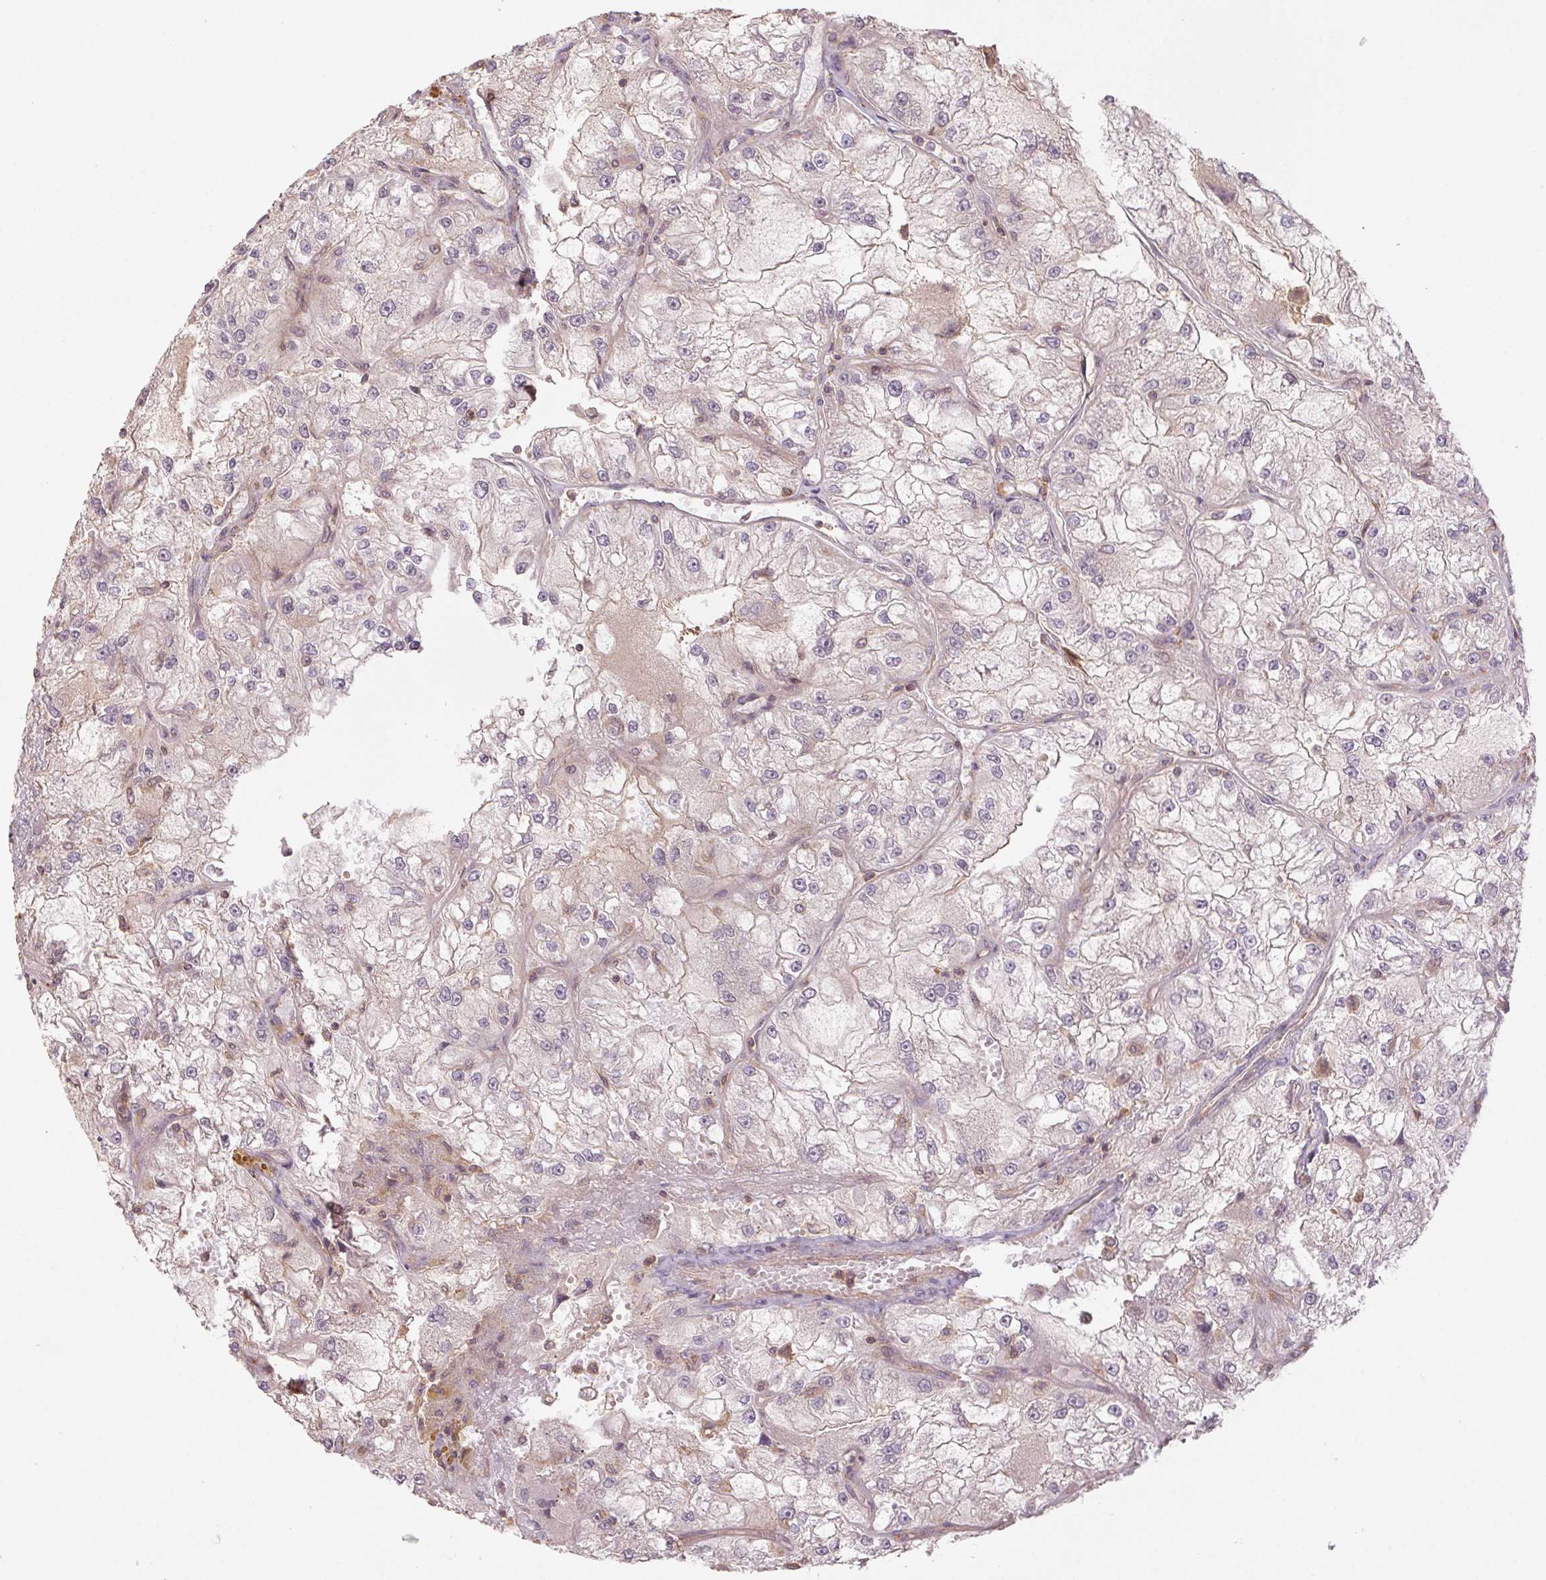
{"staining": {"intensity": "weak", "quantity": "<25%", "location": "cytoplasmic/membranous"}, "tissue": "renal cancer", "cell_type": "Tumor cells", "image_type": "cancer", "snomed": [{"axis": "morphology", "description": "Adenocarcinoma, NOS"}, {"axis": "topography", "description": "Kidney"}], "caption": "A high-resolution image shows IHC staining of renal cancer, which demonstrates no significant expression in tumor cells.", "gene": "TUBA3D", "patient": {"sex": "female", "age": 72}}